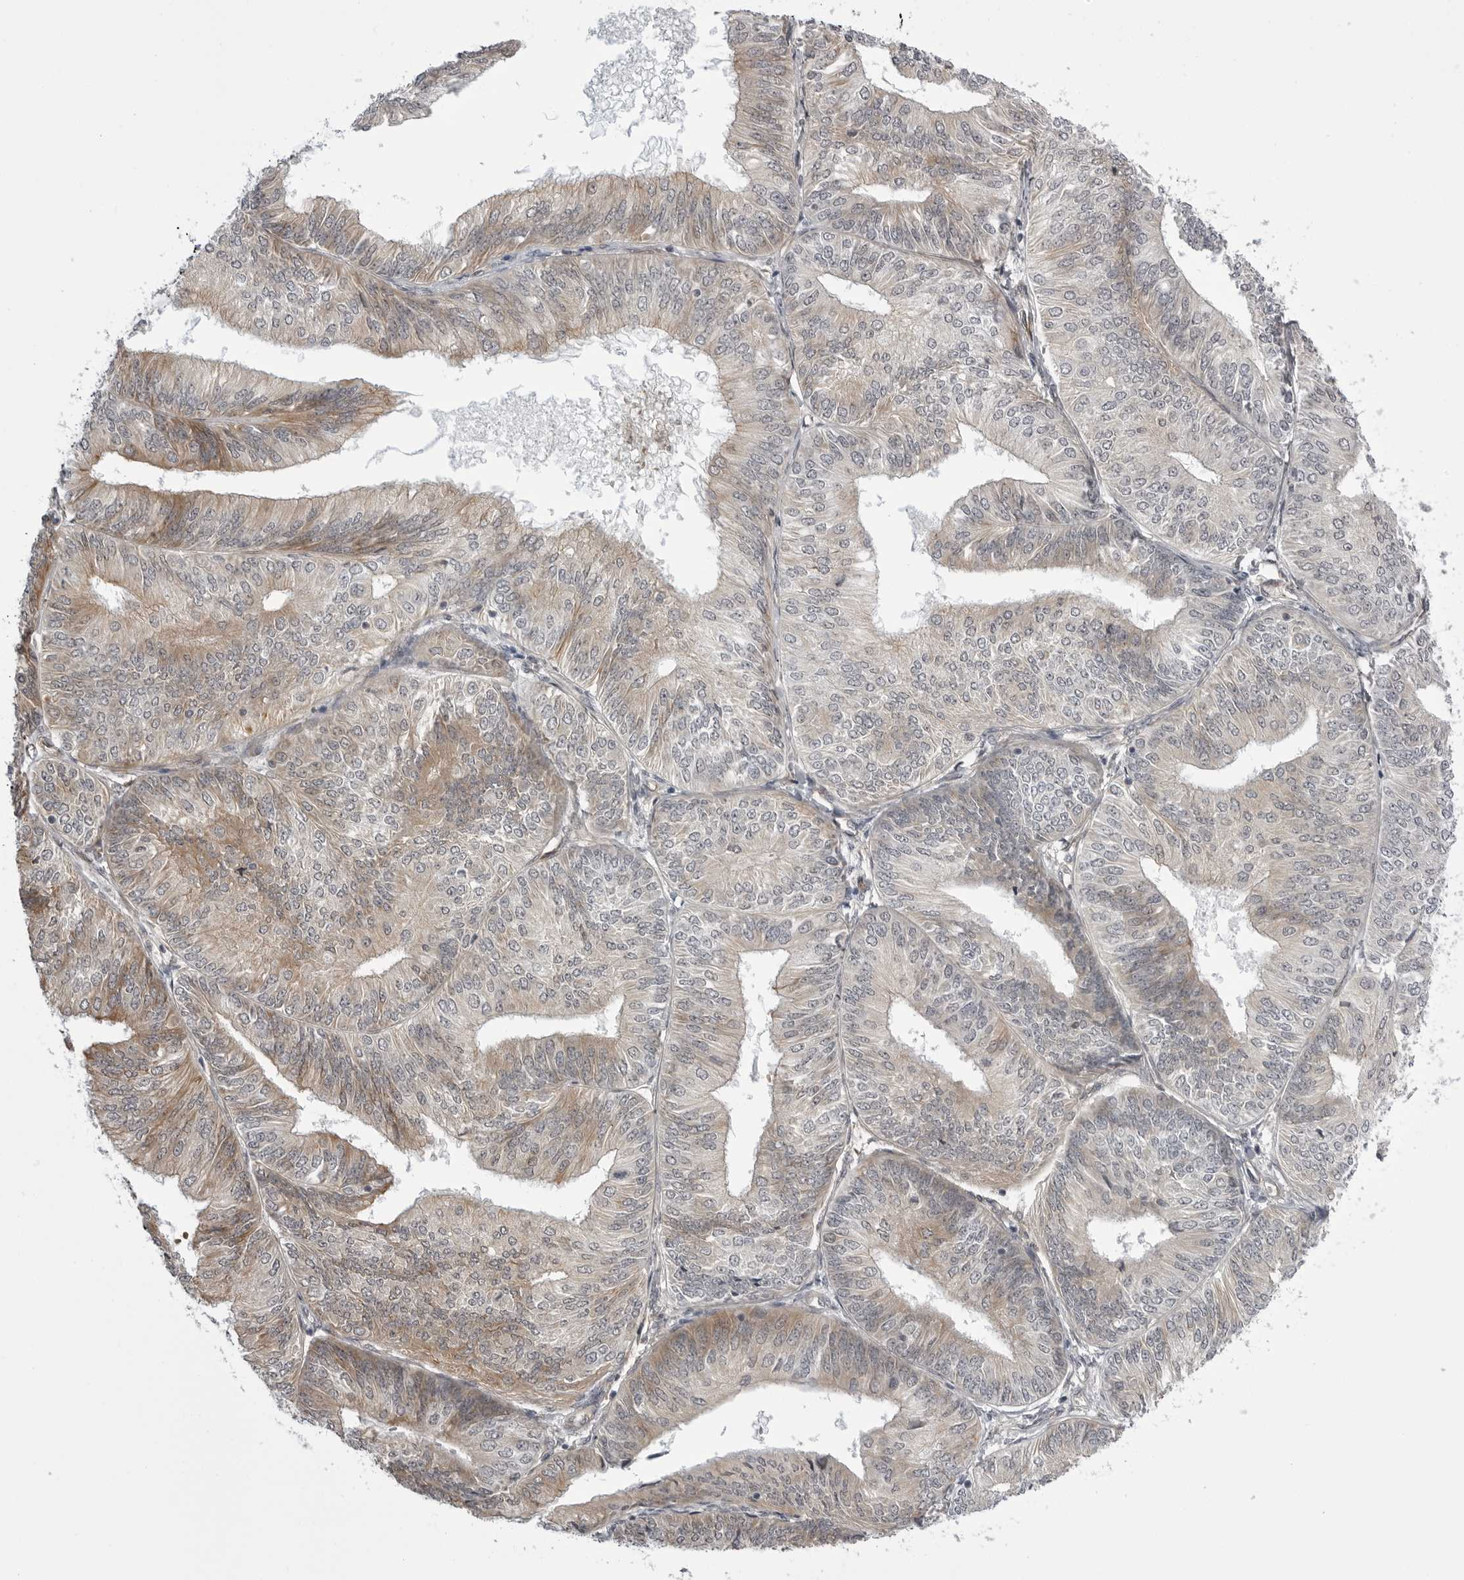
{"staining": {"intensity": "weak", "quantity": "25%-75%", "location": "cytoplasmic/membranous"}, "tissue": "endometrial cancer", "cell_type": "Tumor cells", "image_type": "cancer", "snomed": [{"axis": "morphology", "description": "Adenocarcinoma, NOS"}, {"axis": "topography", "description": "Endometrium"}], "caption": "Human endometrial adenocarcinoma stained with a protein marker shows weak staining in tumor cells.", "gene": "ARL5A", "patient": {"sex": "female", "age": 58}}